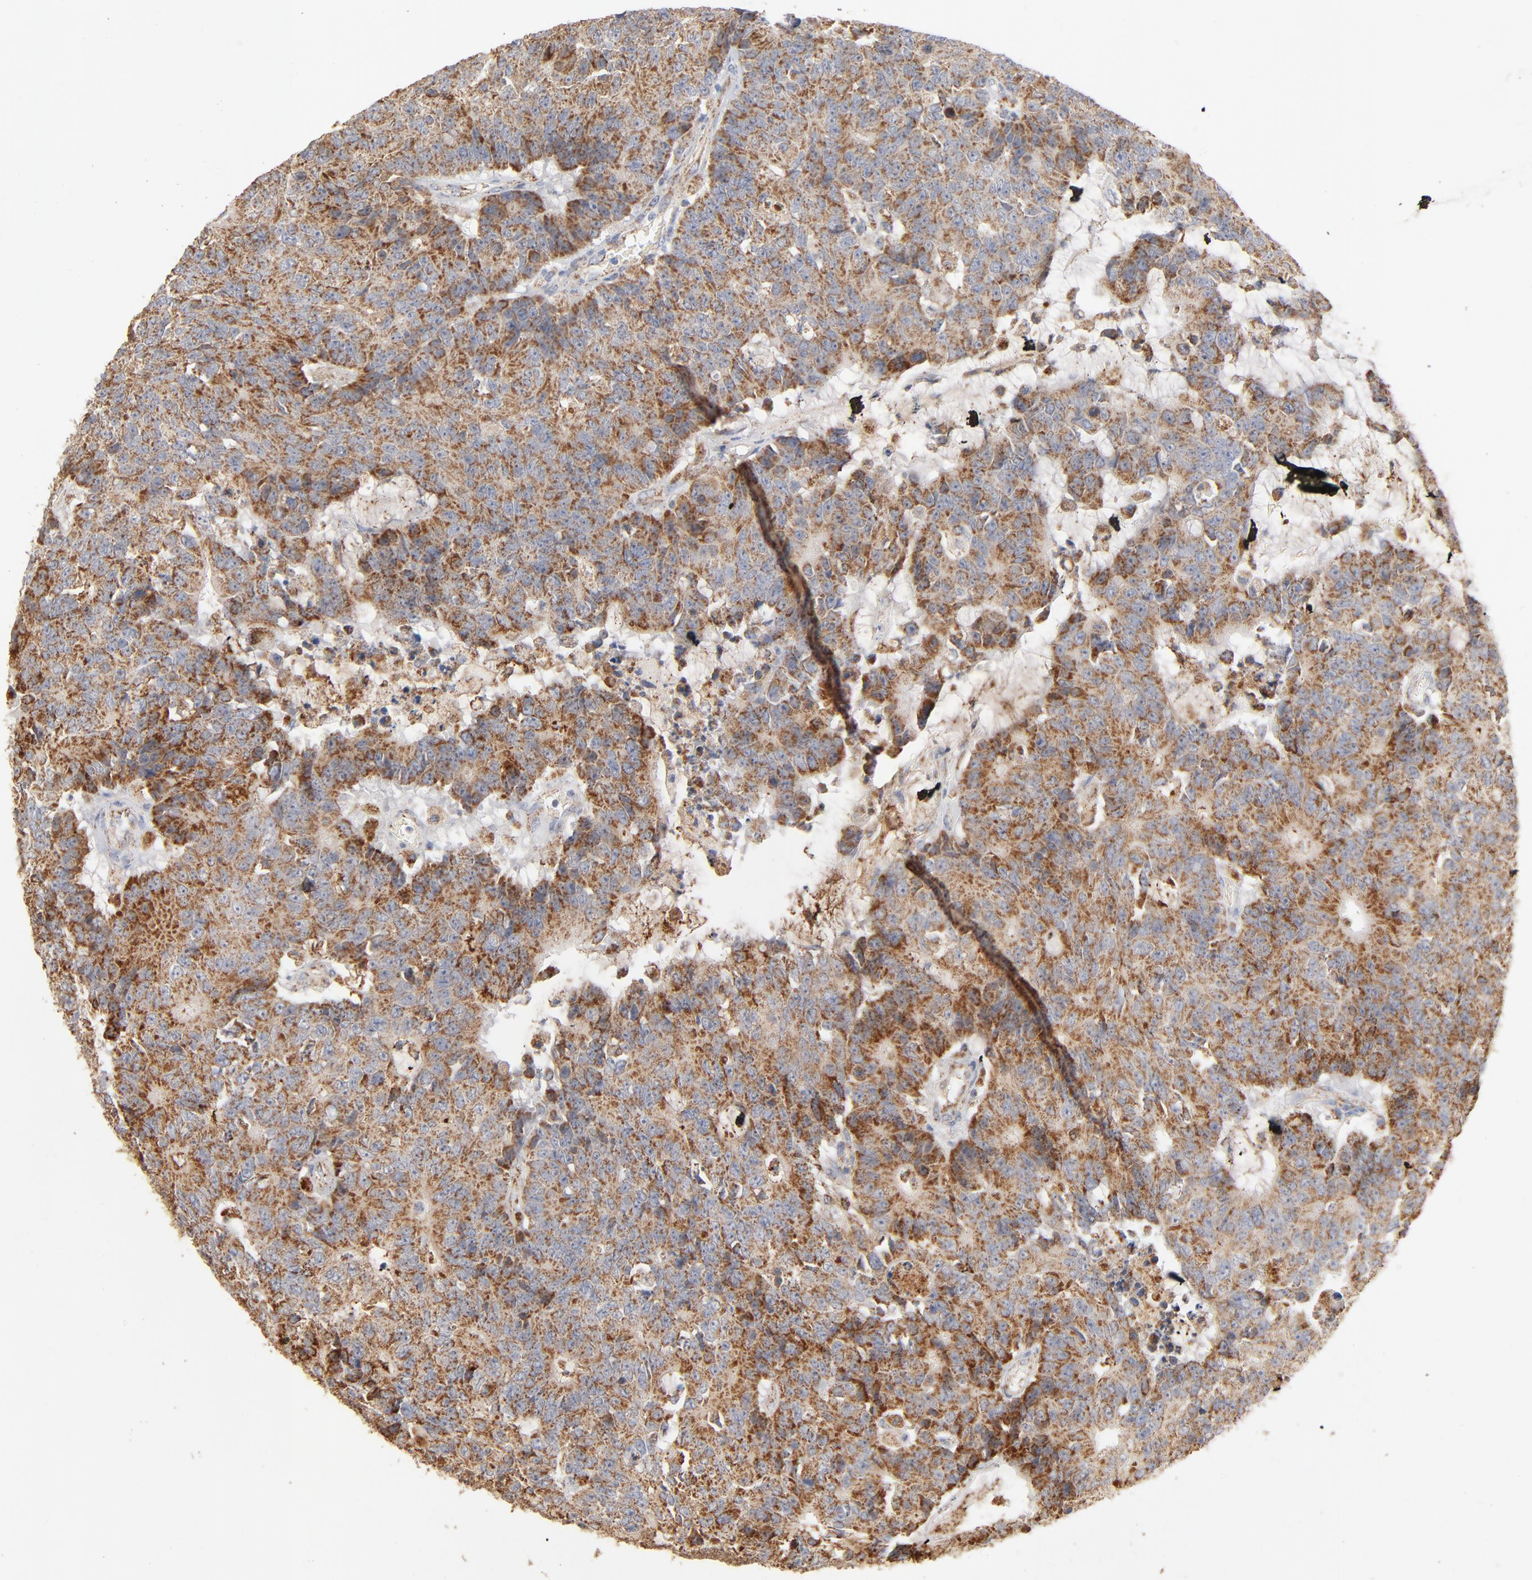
{"staining": {"intensity": "moderate", "quantity": ">75%", "location": "cytoplasmic/membranous"}, "tissue": "colorectal cancer", "cell_type": "Tumor cells", "image_type": "cancer", "snomed": [{"axis": "morphology", "description": "Adenocarcinoma, NOS"}, {"axis": "topography", "description": "Colon"}], "caption": "A micrograph showing moderate cytoplasmic/membranous expression in about >75% of tumor cells in colorectal cancer (adenocarcinoma), as visualized by brown immunohistochemical staining.", "gene": "UQCRC1", "patient": {"sex": "female", "age": 86}}